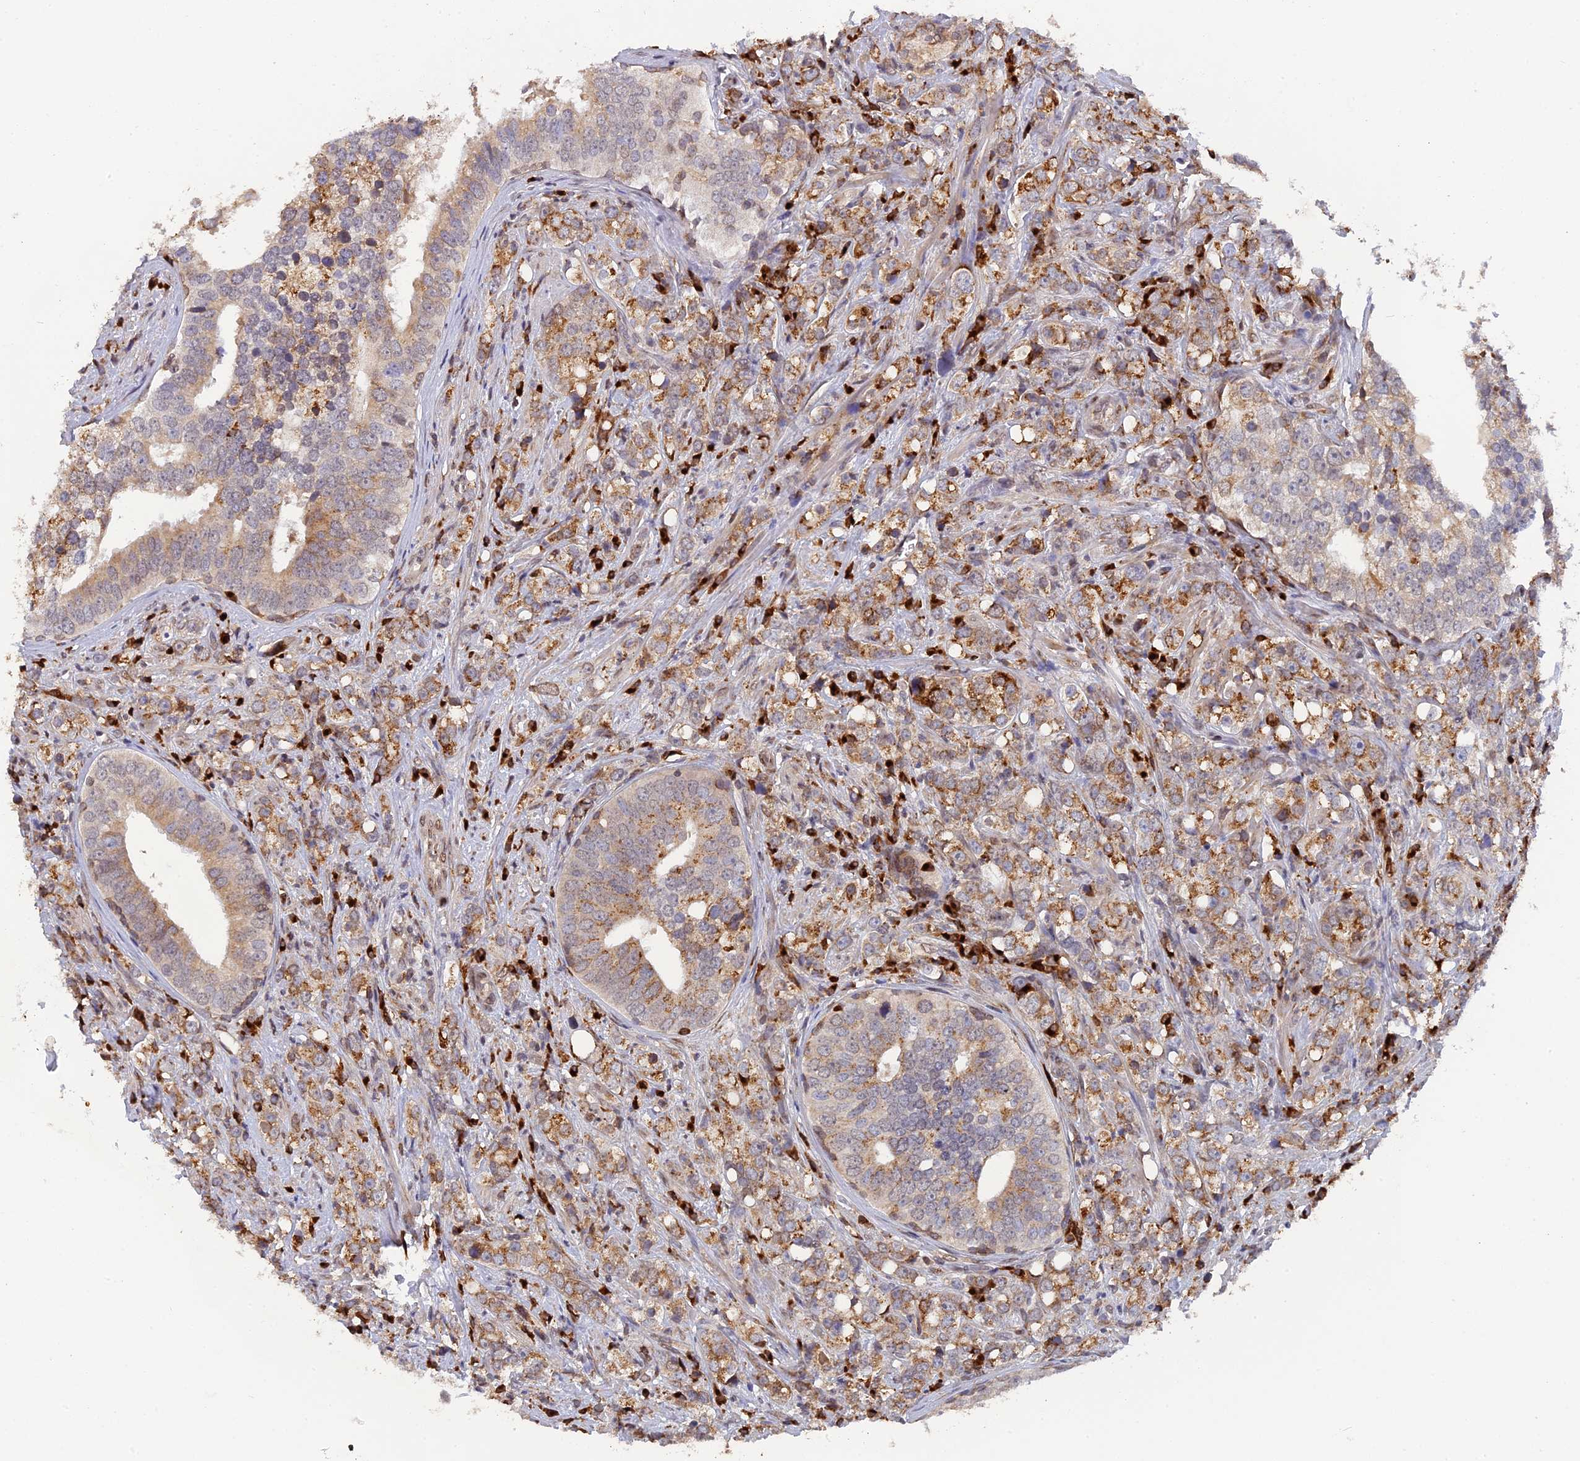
{"staining": {"intensity": "moderate", "quantity": ">75%", "location": "cytoplasmic/membranous"}, "tissue": "prostate cancer", "cell_type": "Tumor cells", "image_type": "cancer", "snomed": [{"axis": "morphology", "description": "Adenocarcinoma, High grade"}, {"axis": "topography", "description": "Prostate"}], "caption": "IHC photomicrograph of human prostate cancer (adenocarcinoma (high-grade)) stained for a protein (brown), which demonstrates medium levels of moderate cytoplasmic/membranous staining in about >75% of tumor cells.", "gene": "SNX17", "patient": {"sex": "male", "age": 71}}